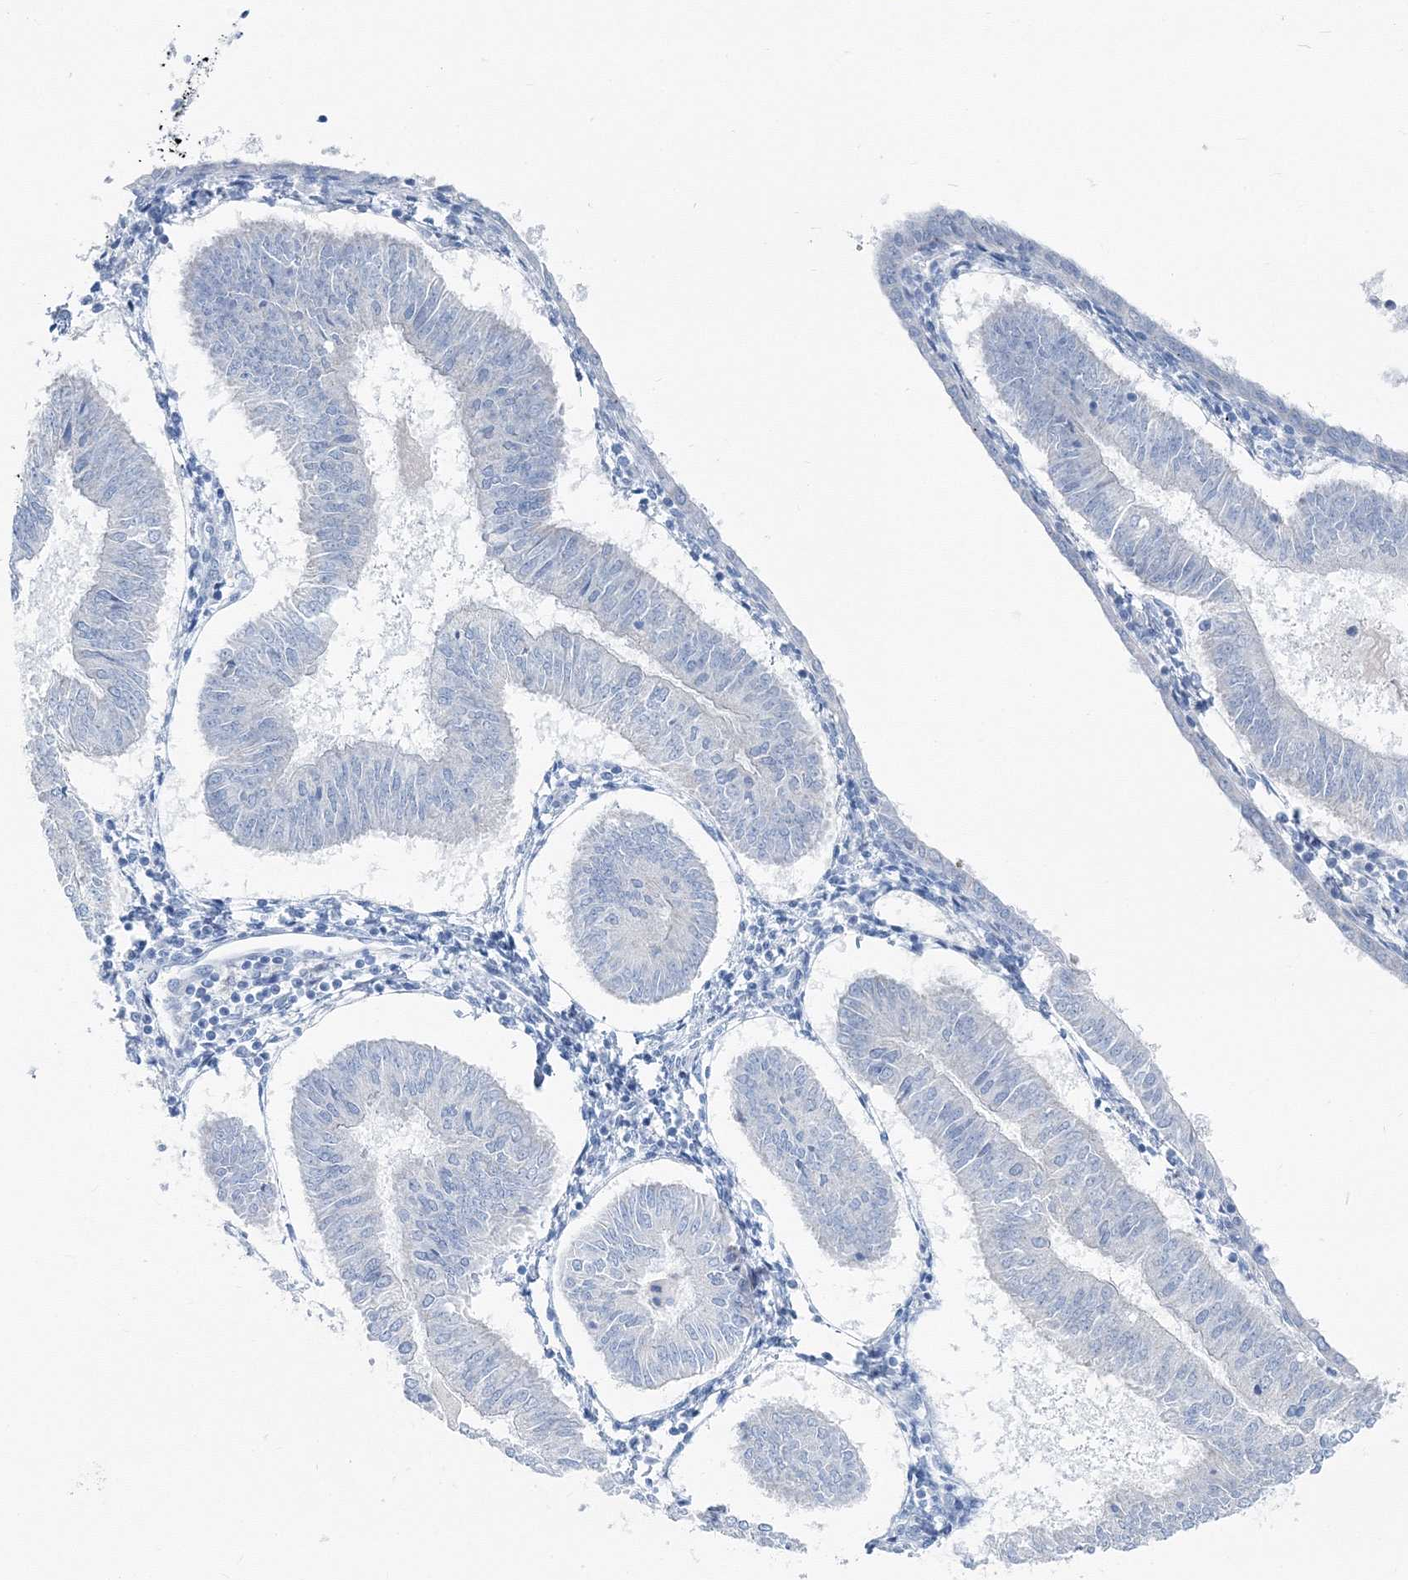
{"staining": {"intensity": "negative", "quantity": "none", "location": "none"}, "tissue": "endometrial cancer", "cell_type": "Tumor cells", "image_type": "cancer", "snomed": [{"axis": "morphology", "description": "Adenocarcinoma, NOS"}, {"axis": "topography", "description": "Endometrium"}], "caption": "This is a micrograph of IHC staining of endometrial cancer (adenocarcinoma), which shows no staining in tumor cells.", "gene": "GABARAPL2", "patient": {"sex": "female", "age": 58}}